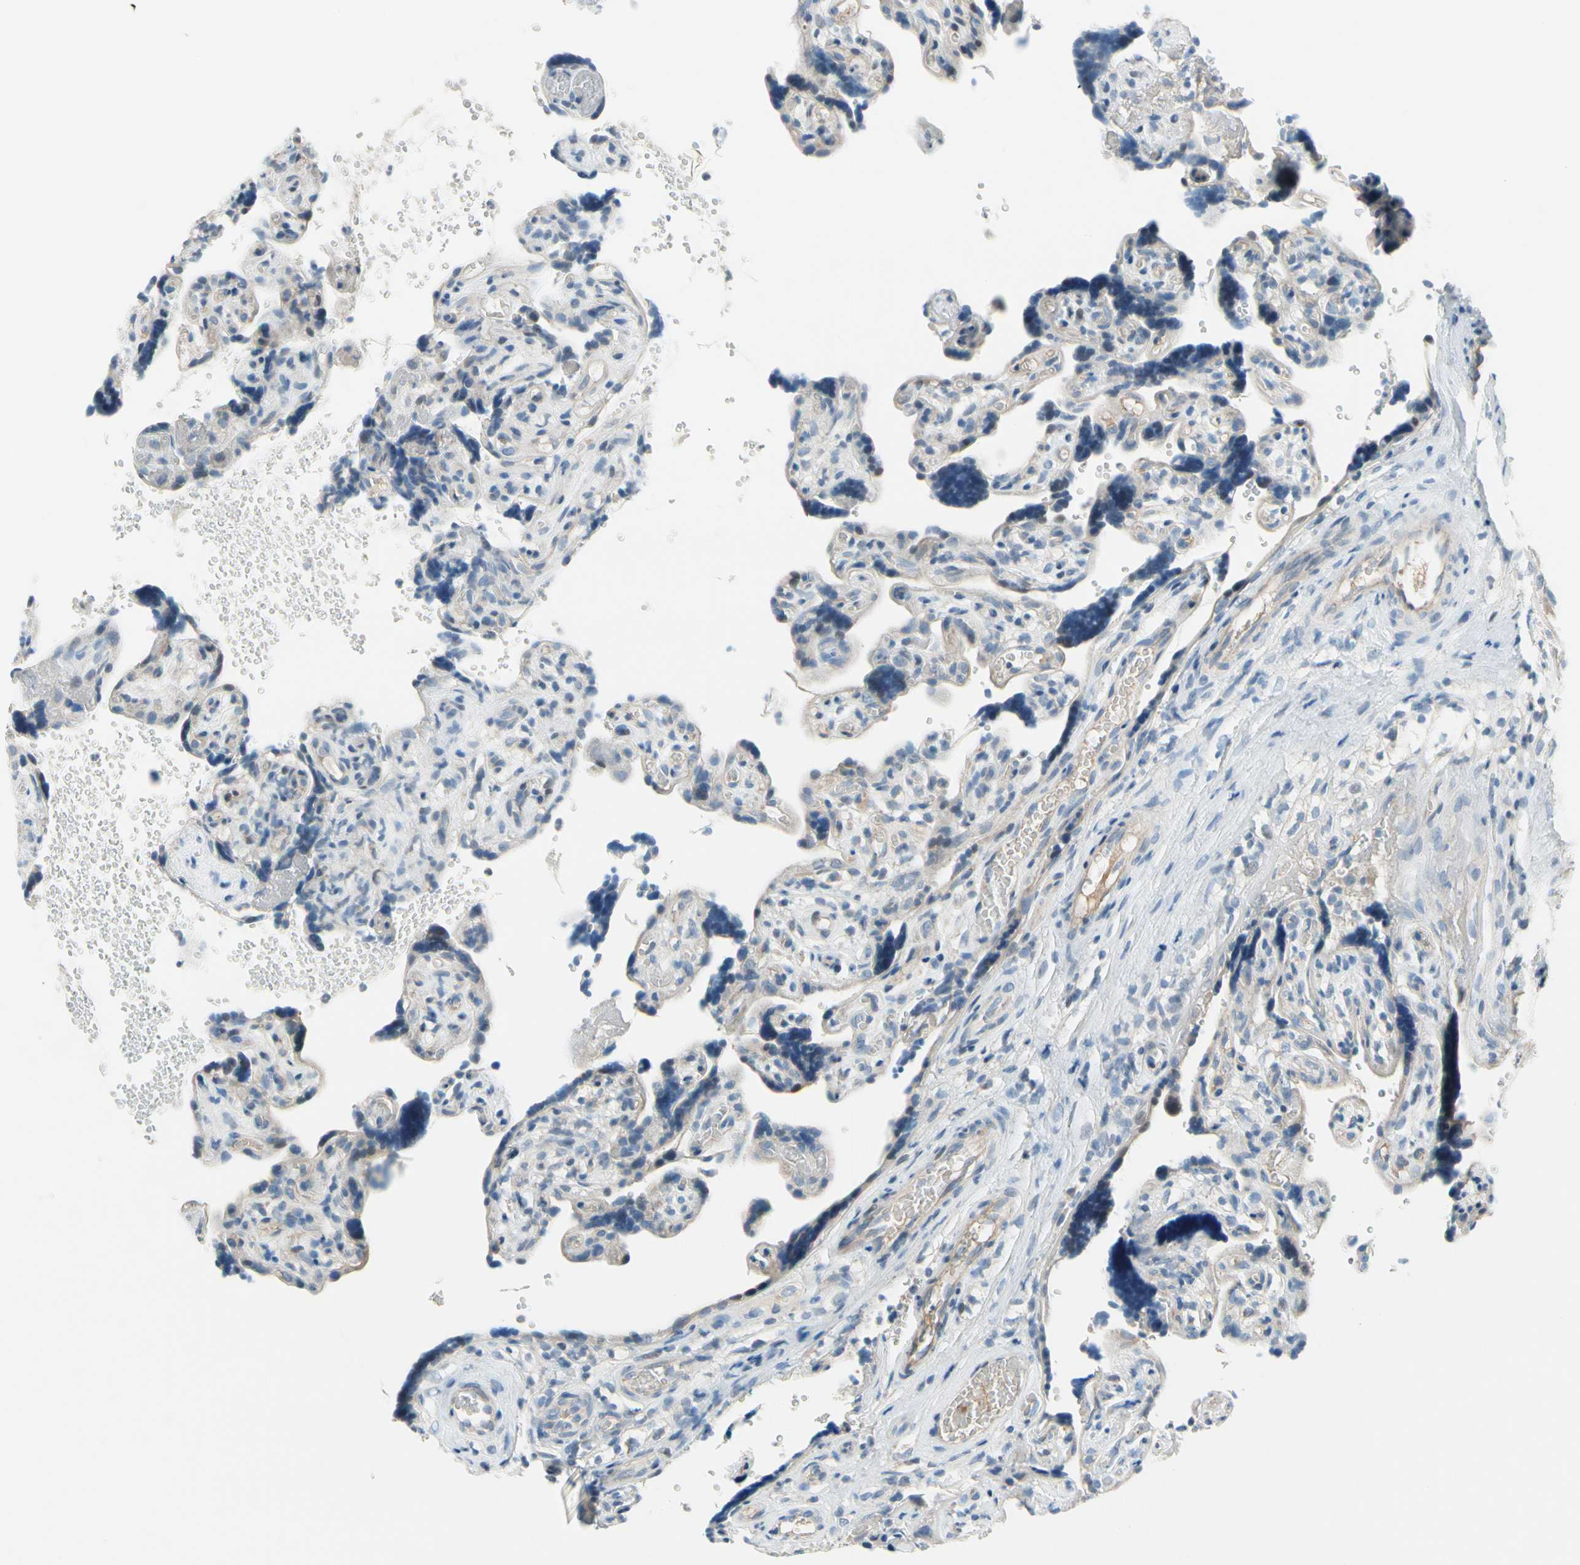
{"staining": {"intensity": "moderate", "quantity": "<25%", "location": "nuclear"}, "tissue": "placenta", "cell_type": "Trophoblastic cells", "image_type": "normal", "snomed": [{"axis": "morphology", "description": "Normal tissue, NOS"}, {"axis": "topography", "description": "Placenta"}], "caption": "This photomicrograph reveals IHC staining of unremarkable placenta, with low moderate nuclear positivity in approximately <25% of trophoblastic cells.", "gene": "CFAP36", "patient": {"sex": "female", "age": 30}}